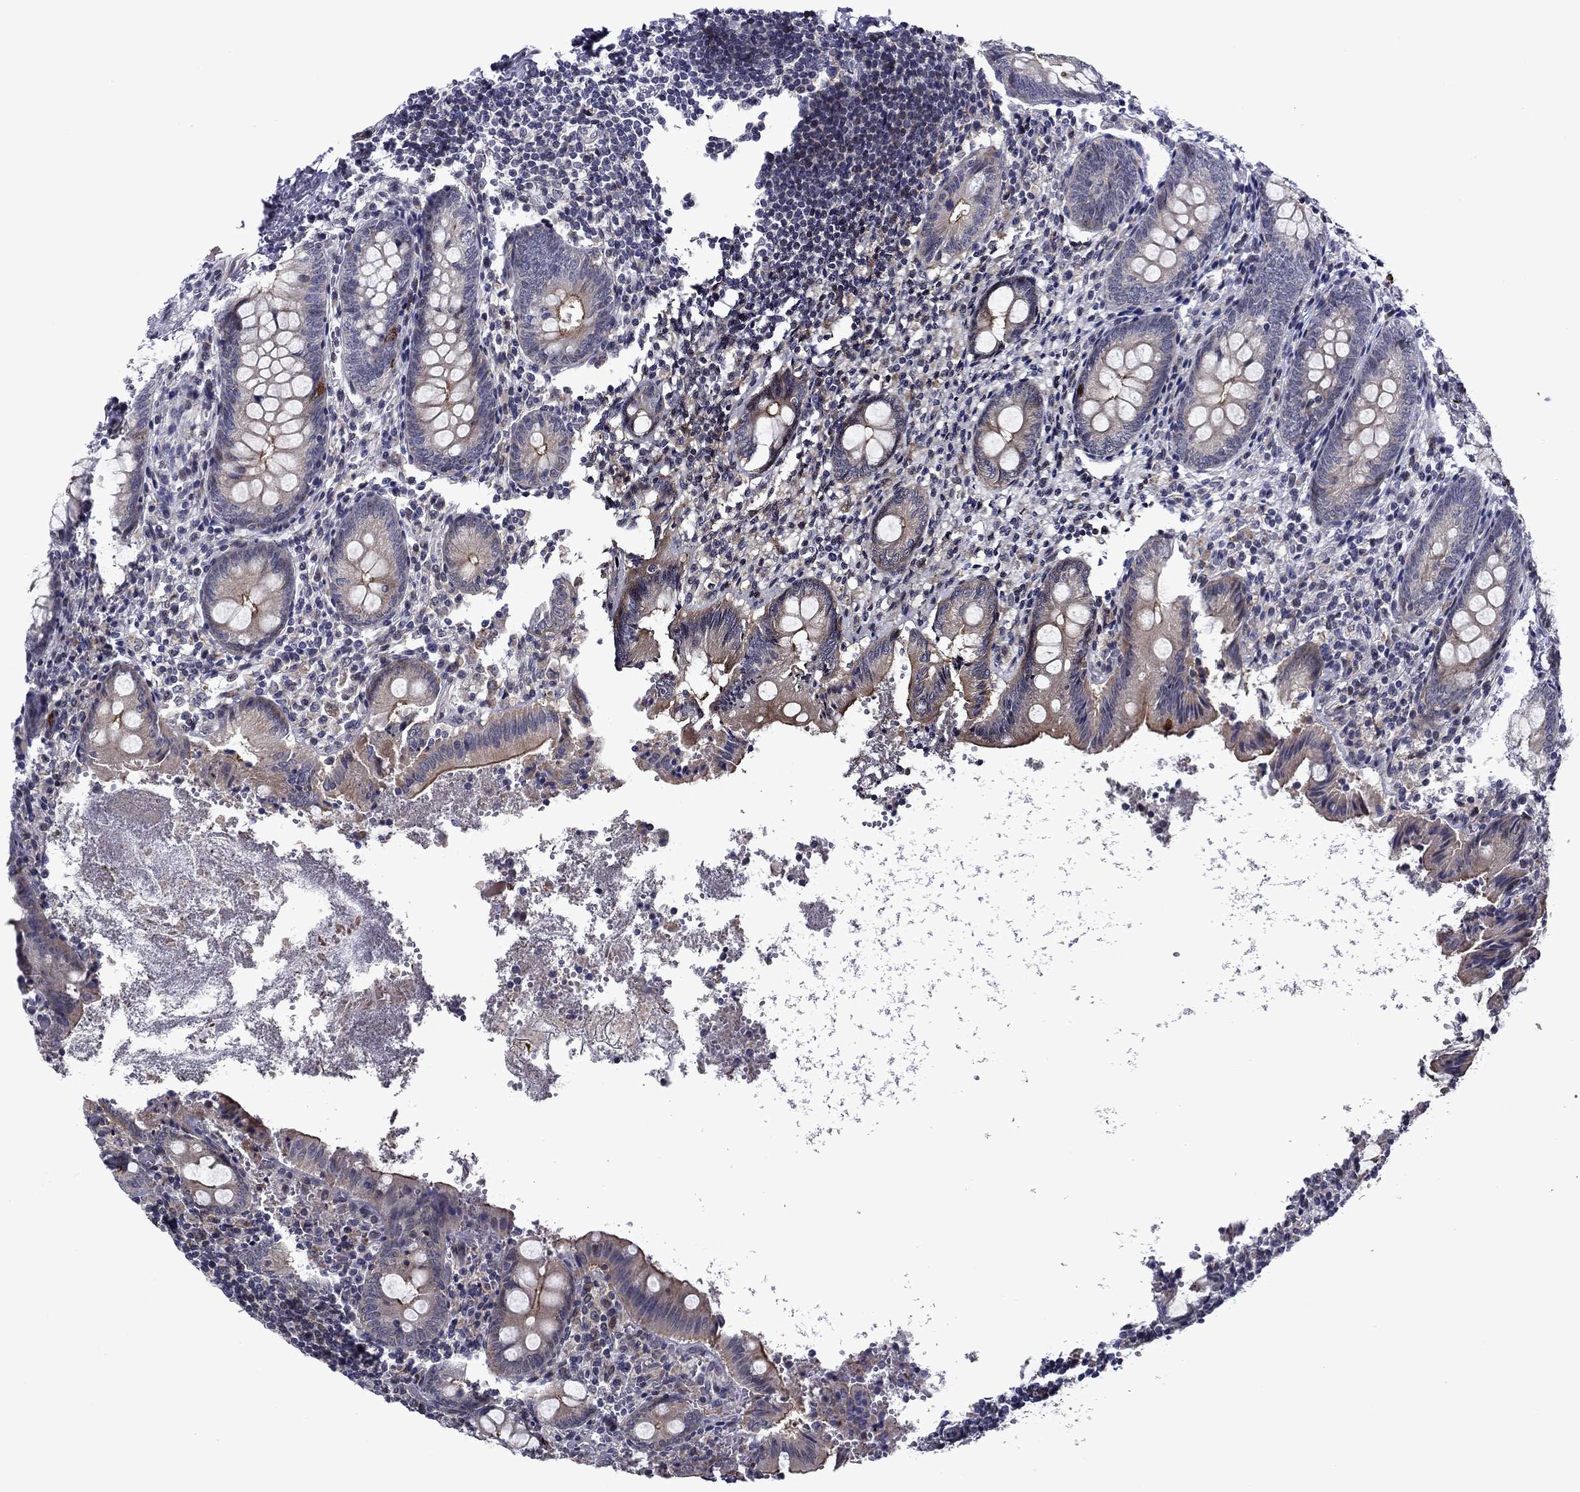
{"staining": {"intensity": "moderate", "quantity": "<25%", "location": "cytoplasmic/membranous"}, "tissue": "appendix", "cell_type": "Glandular cells", "image_type": "normal", "snomed": [{"axis": "morphology", "description": "Normal tissue, NOS"}, {"axis": "topography", "description": "Appendix"}], "caption": "Appendix stained with IHC reveals moderate cytoplasmic/membranous expression in approximately <25% of glandular cells. The staining was performed using DAB (3,3'-diaminobenzidine) to visualize the protein expression in brown, while the nuclei were stained in blue with hematoxylin (Magnification: 20x).", "gene": "B3GAT1", "patient": {"sex": "female", "age": 23}}